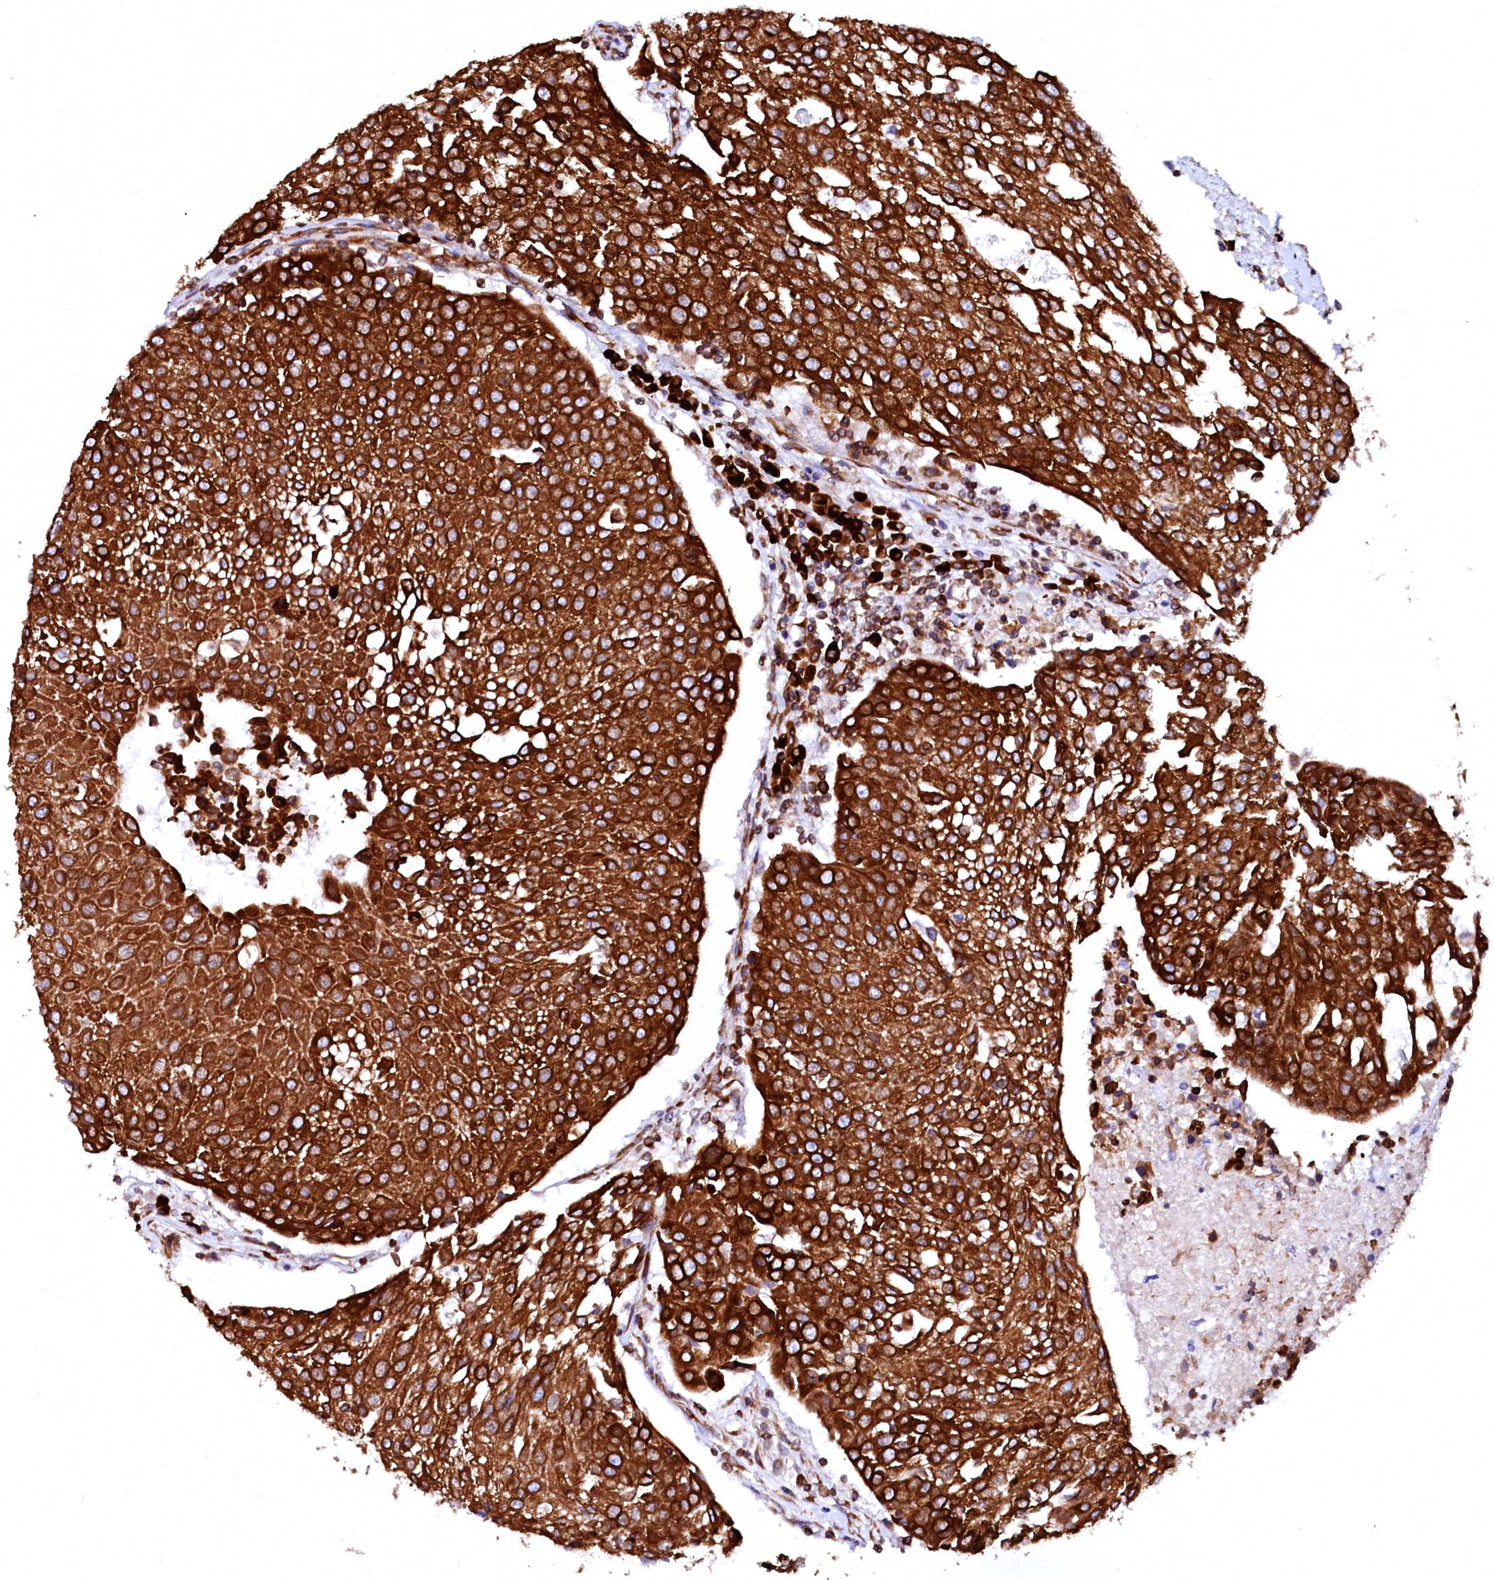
{"staining": {"intensity": "strong", "quantity": ">75%", "location": "cytoplasmic/membranous"}, "tissue": "urothelial cancer", "cell_type": "Tumor cells", "image_type": "cancer", "snomed": [{"axis": "morphology", "description": "Urothelial carcinoma, High grade"}, {"axis": "topography", "description": "Urinary bladder"}], "caption": "Tumor cells reveal high levels of strong cytoplasmic/membranous expression in about >75% of cells in human urothelial cancer.", "gene": "DERL1", "patient": {"sex": "female", "age": 85}}